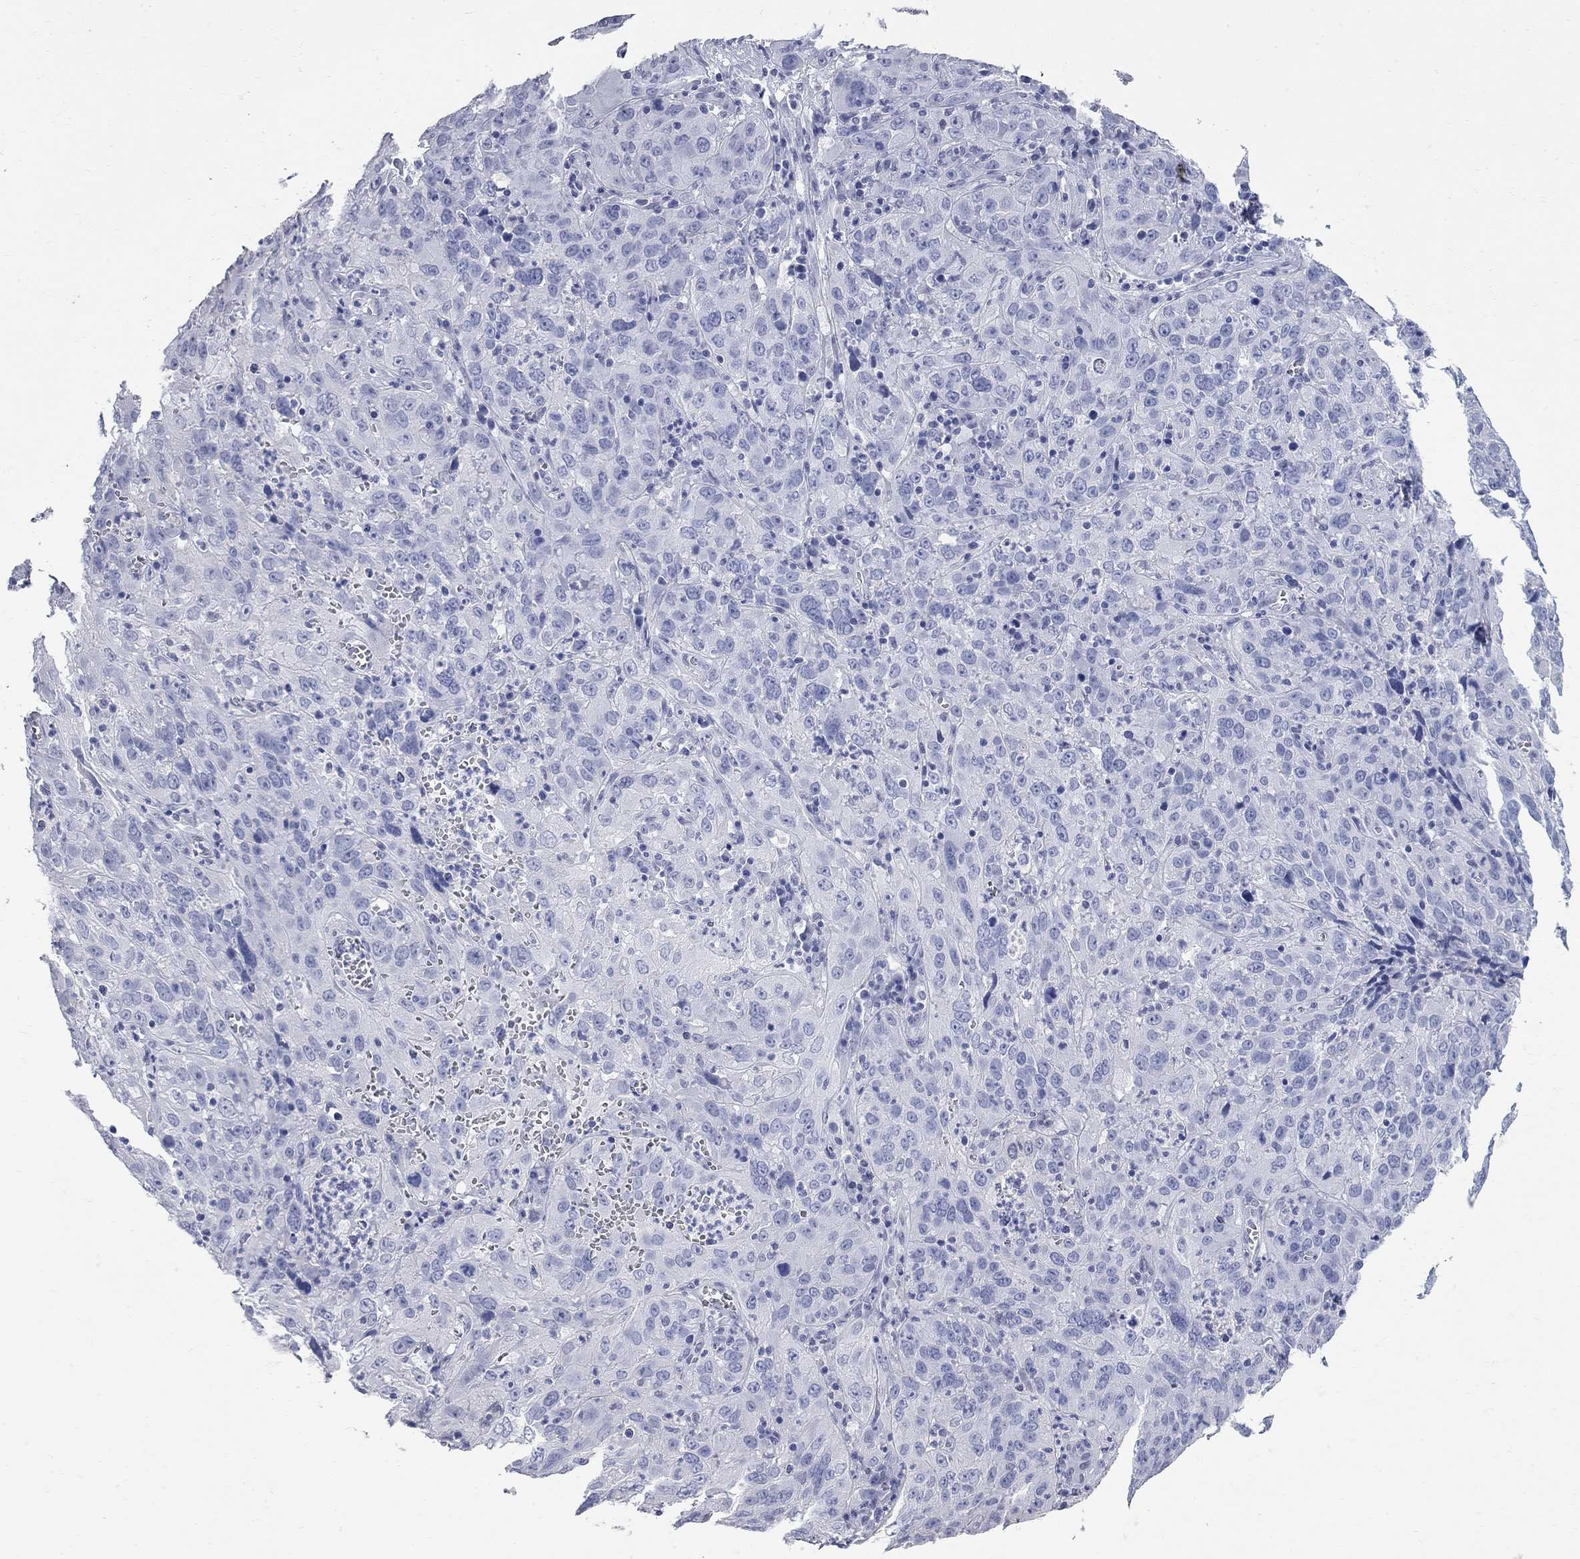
{"staining": {"intensity": "negative", "quantity": "none", "location": "none"}, "tissue": "cervical cancer", "cell_type": "Tumor cells", "image_type": "cancer", "snomed": [{"axis": "morphology", "description": "Squamous cell carcinoma, NOS"}, {"axis": "topography", "description": "Cervix"}], "caption": "Protein analysis of cervical cancer (squamous cell carcinoma) shows no significant positivity in tumor cells. (Stains: DAB (3,3'-diaminobenzidine) IHC with hematoxylin counter stain, Microscopy: brightfield microscopy at high magnification).", "gene": "BPIFB1", "patient": {"sex": "female", "age": 32}}